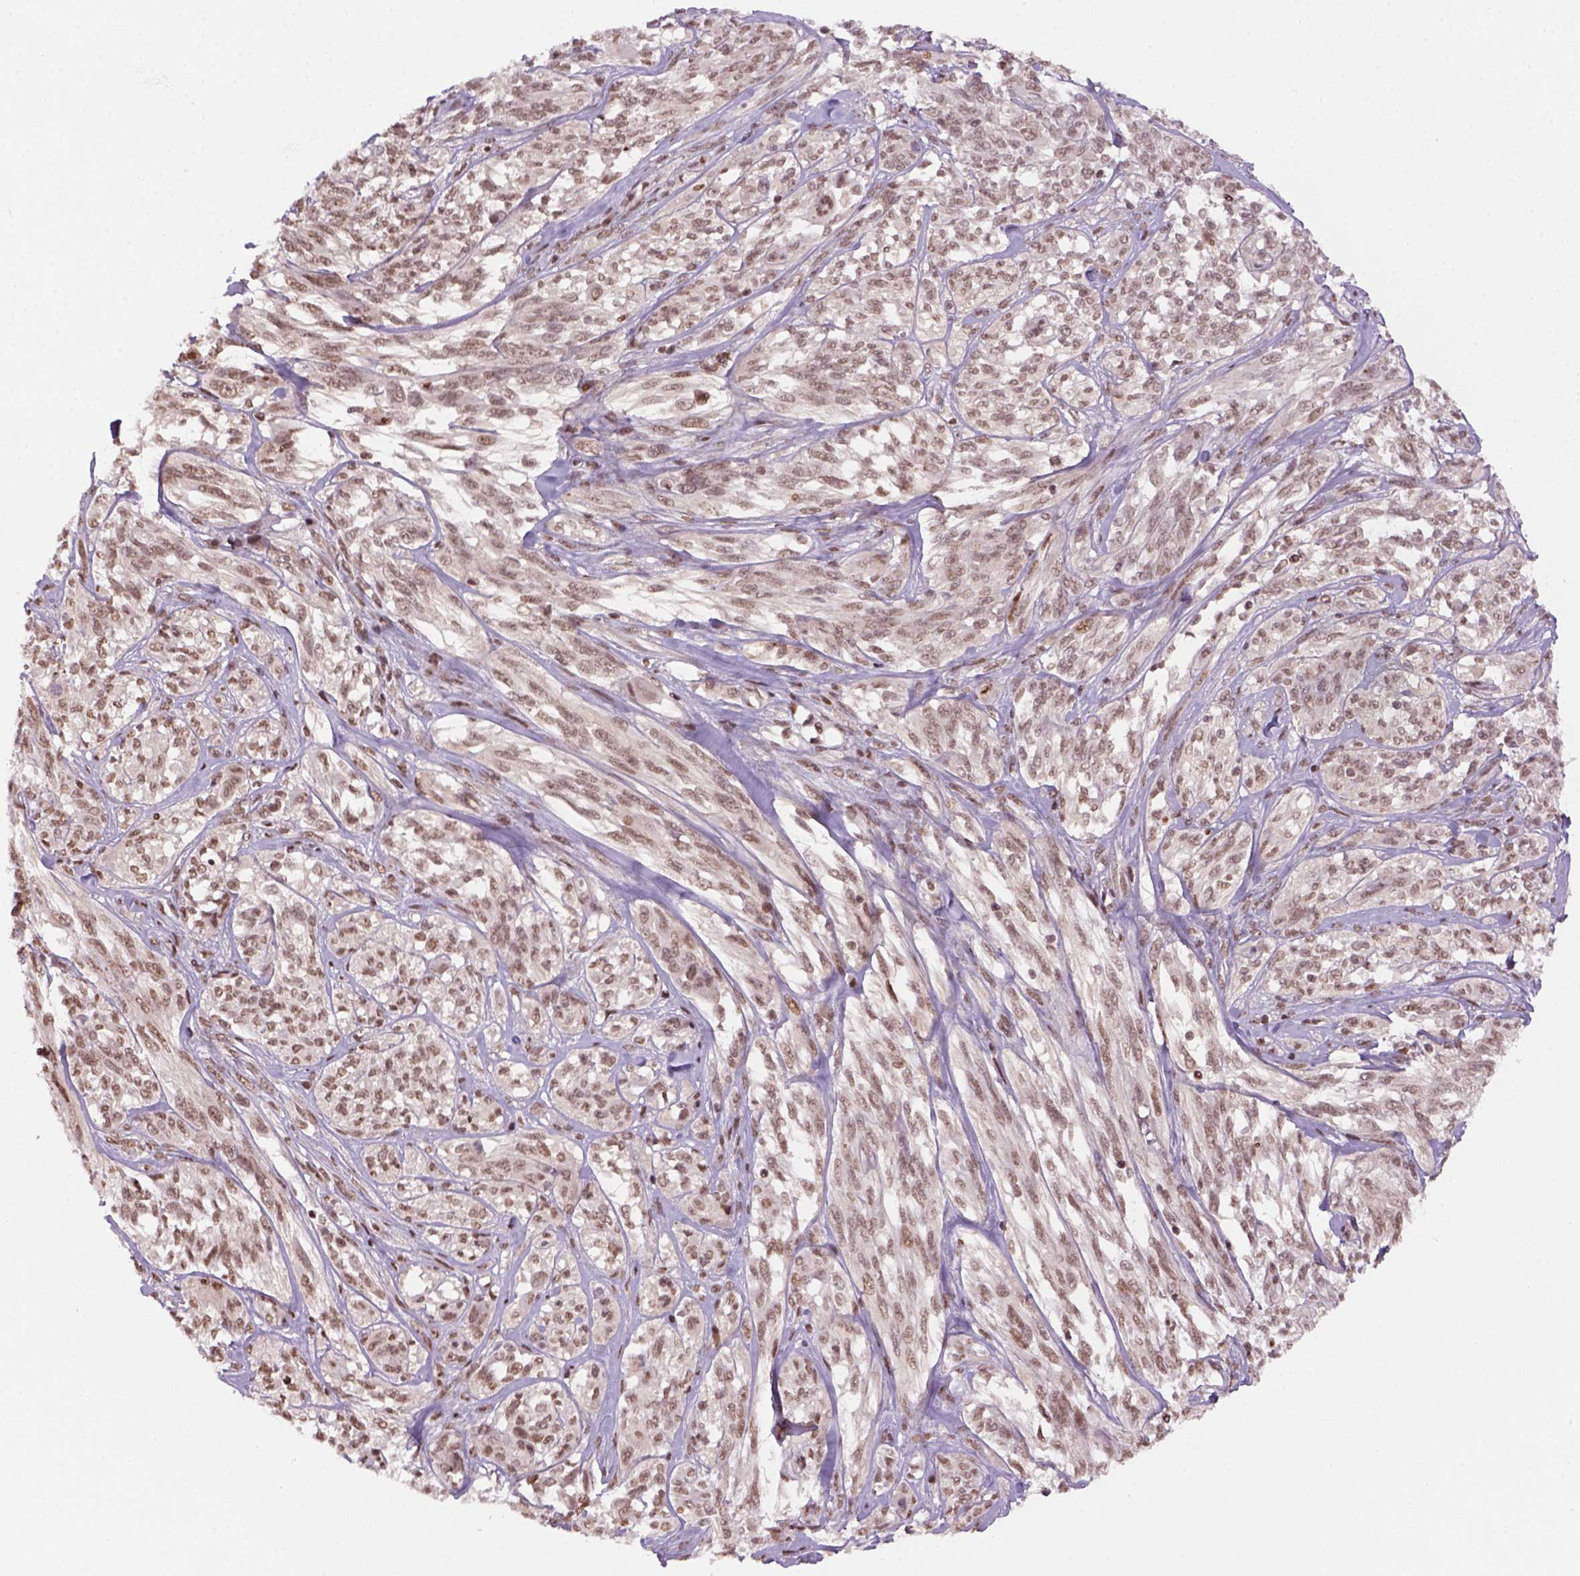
{"staining": {"intensity": "weak", "quantity": ">75%", "location": "nuclear"}, "tissue": "melanoma", "cell_type": "Tumor cells", "image_type": "cancer", "snomed": [{"axis": "morphology", "description": "Malignant melanoma, NOS"}, {"axis": "topography", "description": "Skin"}], "caption": "Melanoma stained with a protein marker exhibits weak staining in tumor cells.", "gene": "GOT1", "patient": {"sex": "female", "age": 91}}